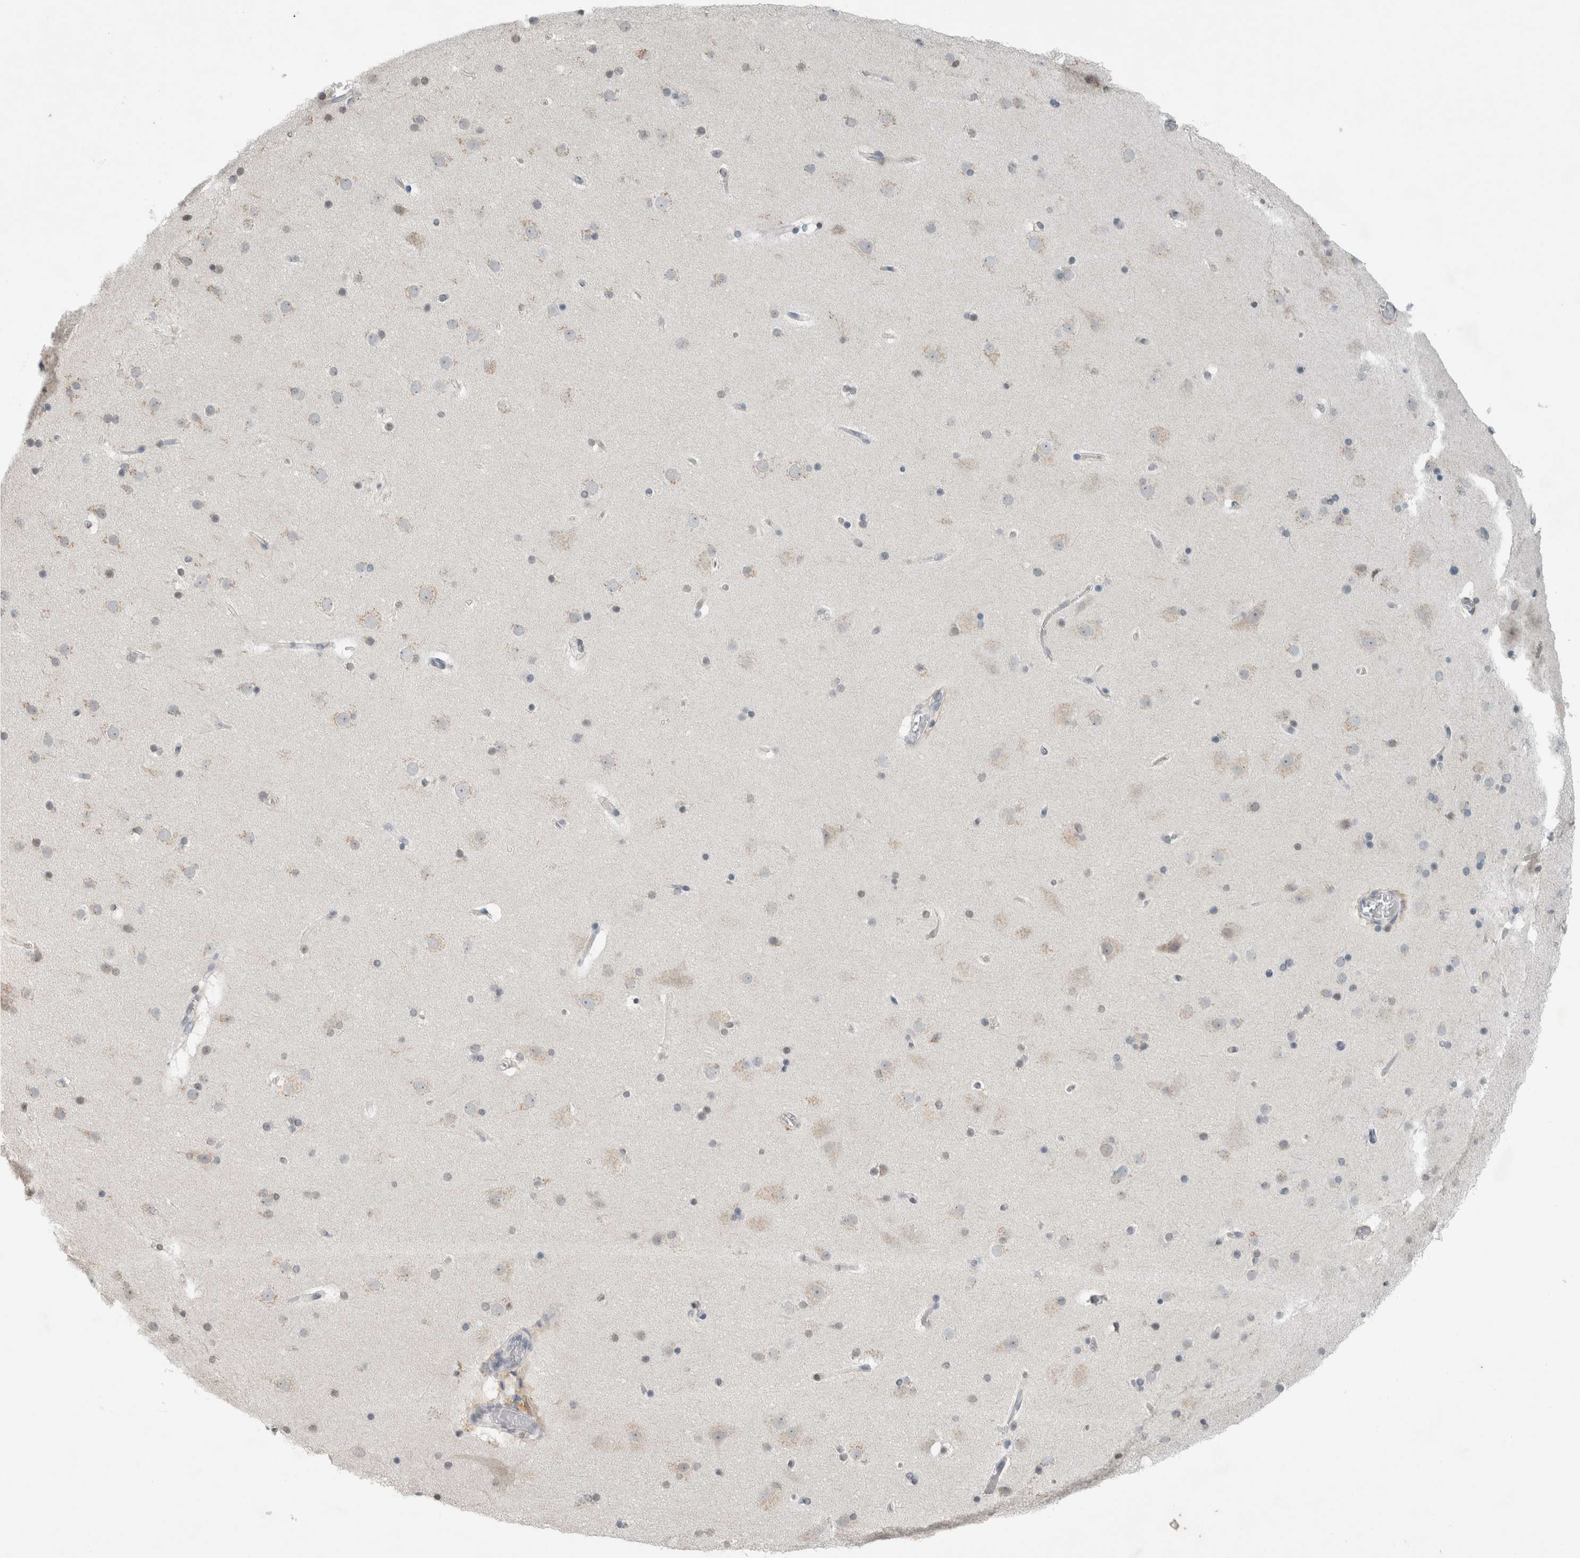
{"staining": {"intensity": "negative", "quantity": "none", "location": "none"}, "tissue": "cerebral cortex", "cell_type": "Endothelial cells", "image_type": "normal", "snomed": [{"axis": "morphology", "description": "Normal tissue, NOS"}, {"axis": "topography", "description": "Cerebral cortex"}], "caption": "The micrograph displays no staining of endothelial cells in normal cerebral cortex. (Brightfield microscopy of DAB IHC at high magnification).", "gene": "TRIT1", "patient": {"sex": "male", "age": 57}}